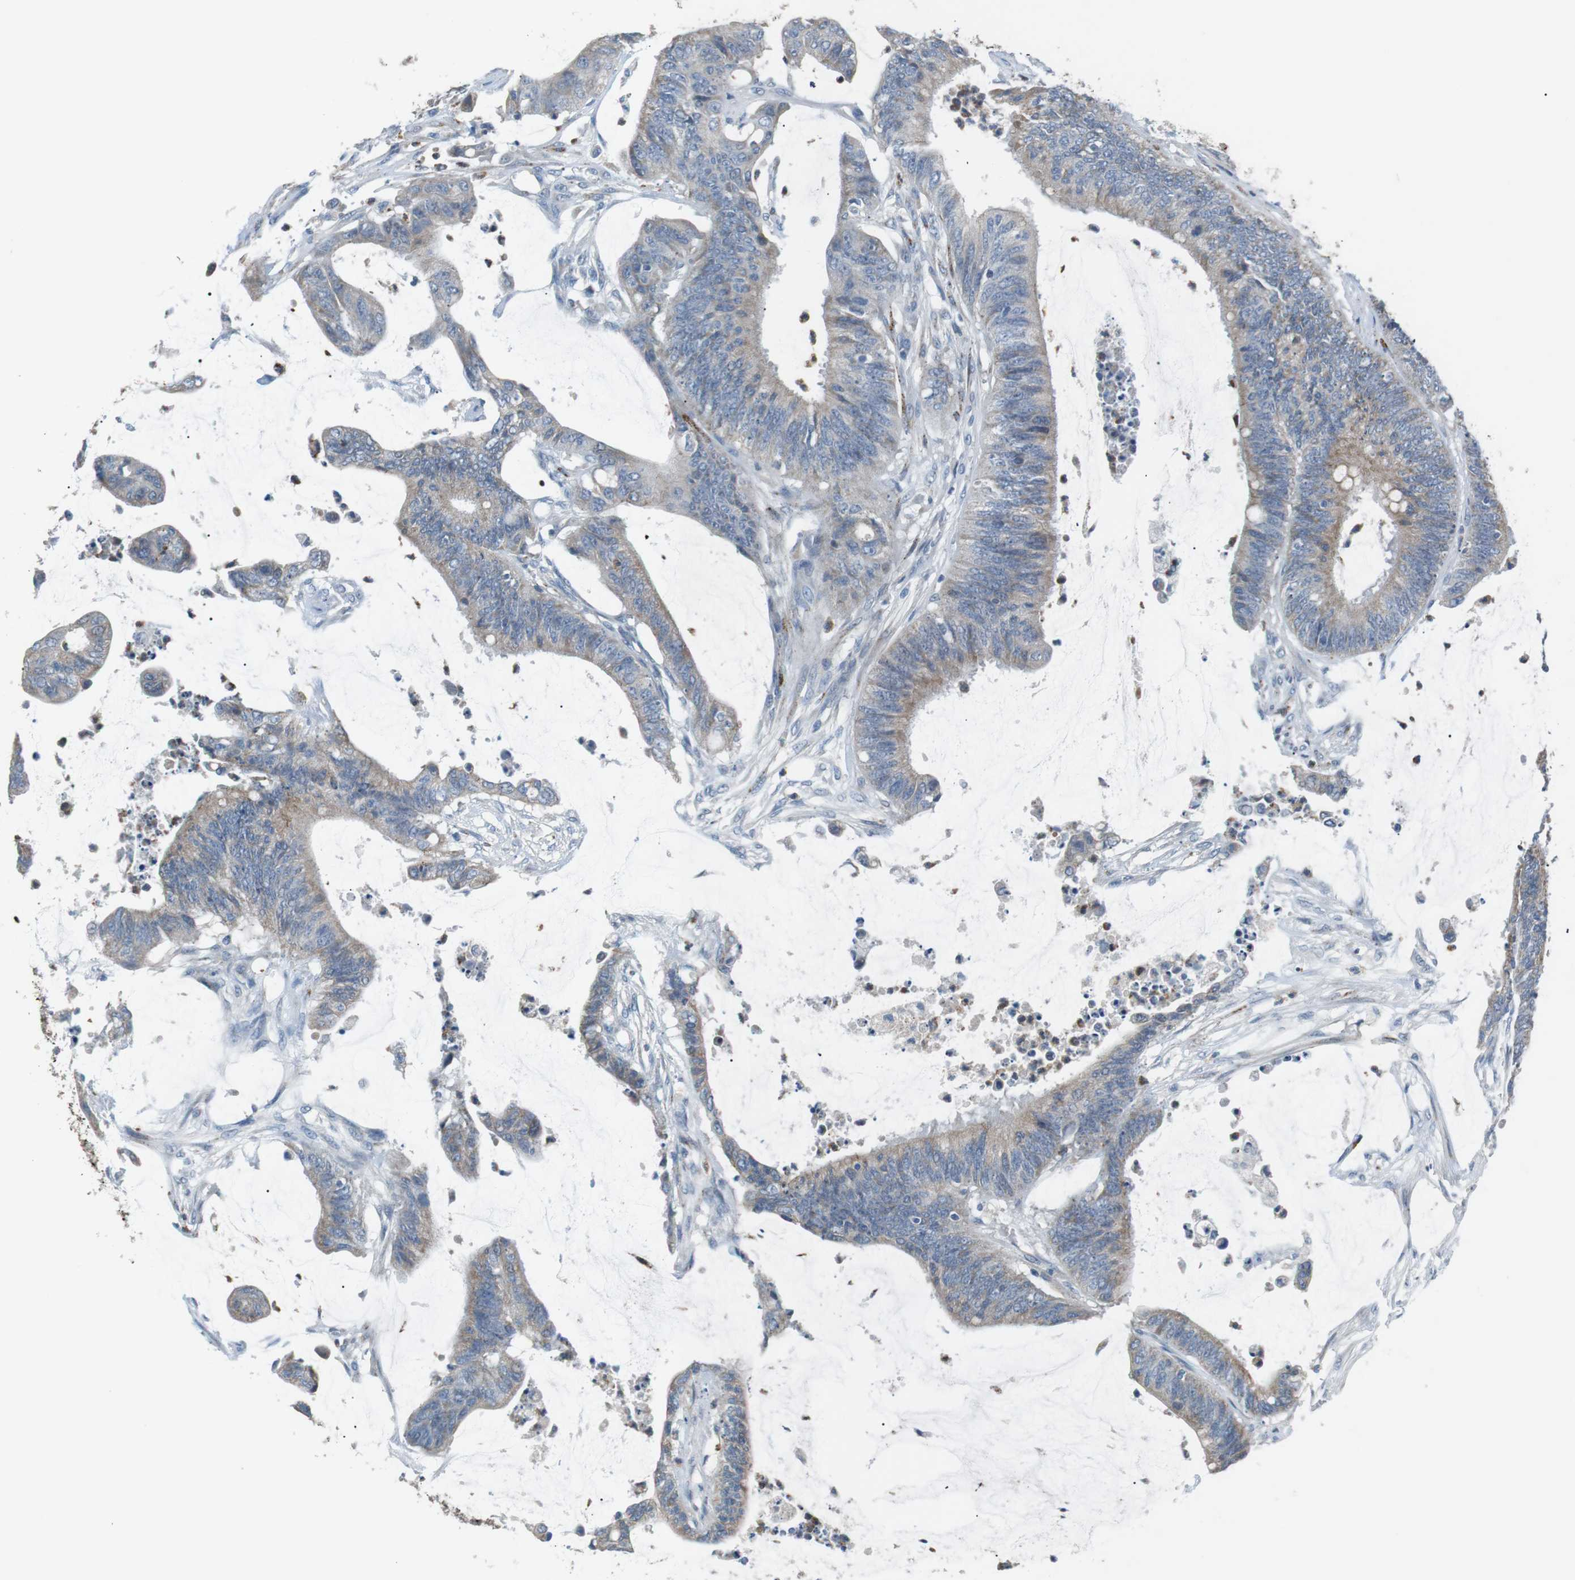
{"staining": {"intensity": "weak", "quantity": ">75%", "location": "cytoplasmic/membranous"}, "tissue": "colorectal cancer", "cell_type": "Tumor cells", "image_type": "cancer", "snomed": [{"axis": "morphology", "description": "Adenocarcinoma, NOS"}, {"axis": "topography", "description": "Rectum"}], "caption": "A brown stain labels weak cytoplasmic/membranous staining of a protein in human colorectal cancer (adenocarcinoma) tumor cells.", "gene": "CD300E", "patient": {"sex": "female", "age": 66}}